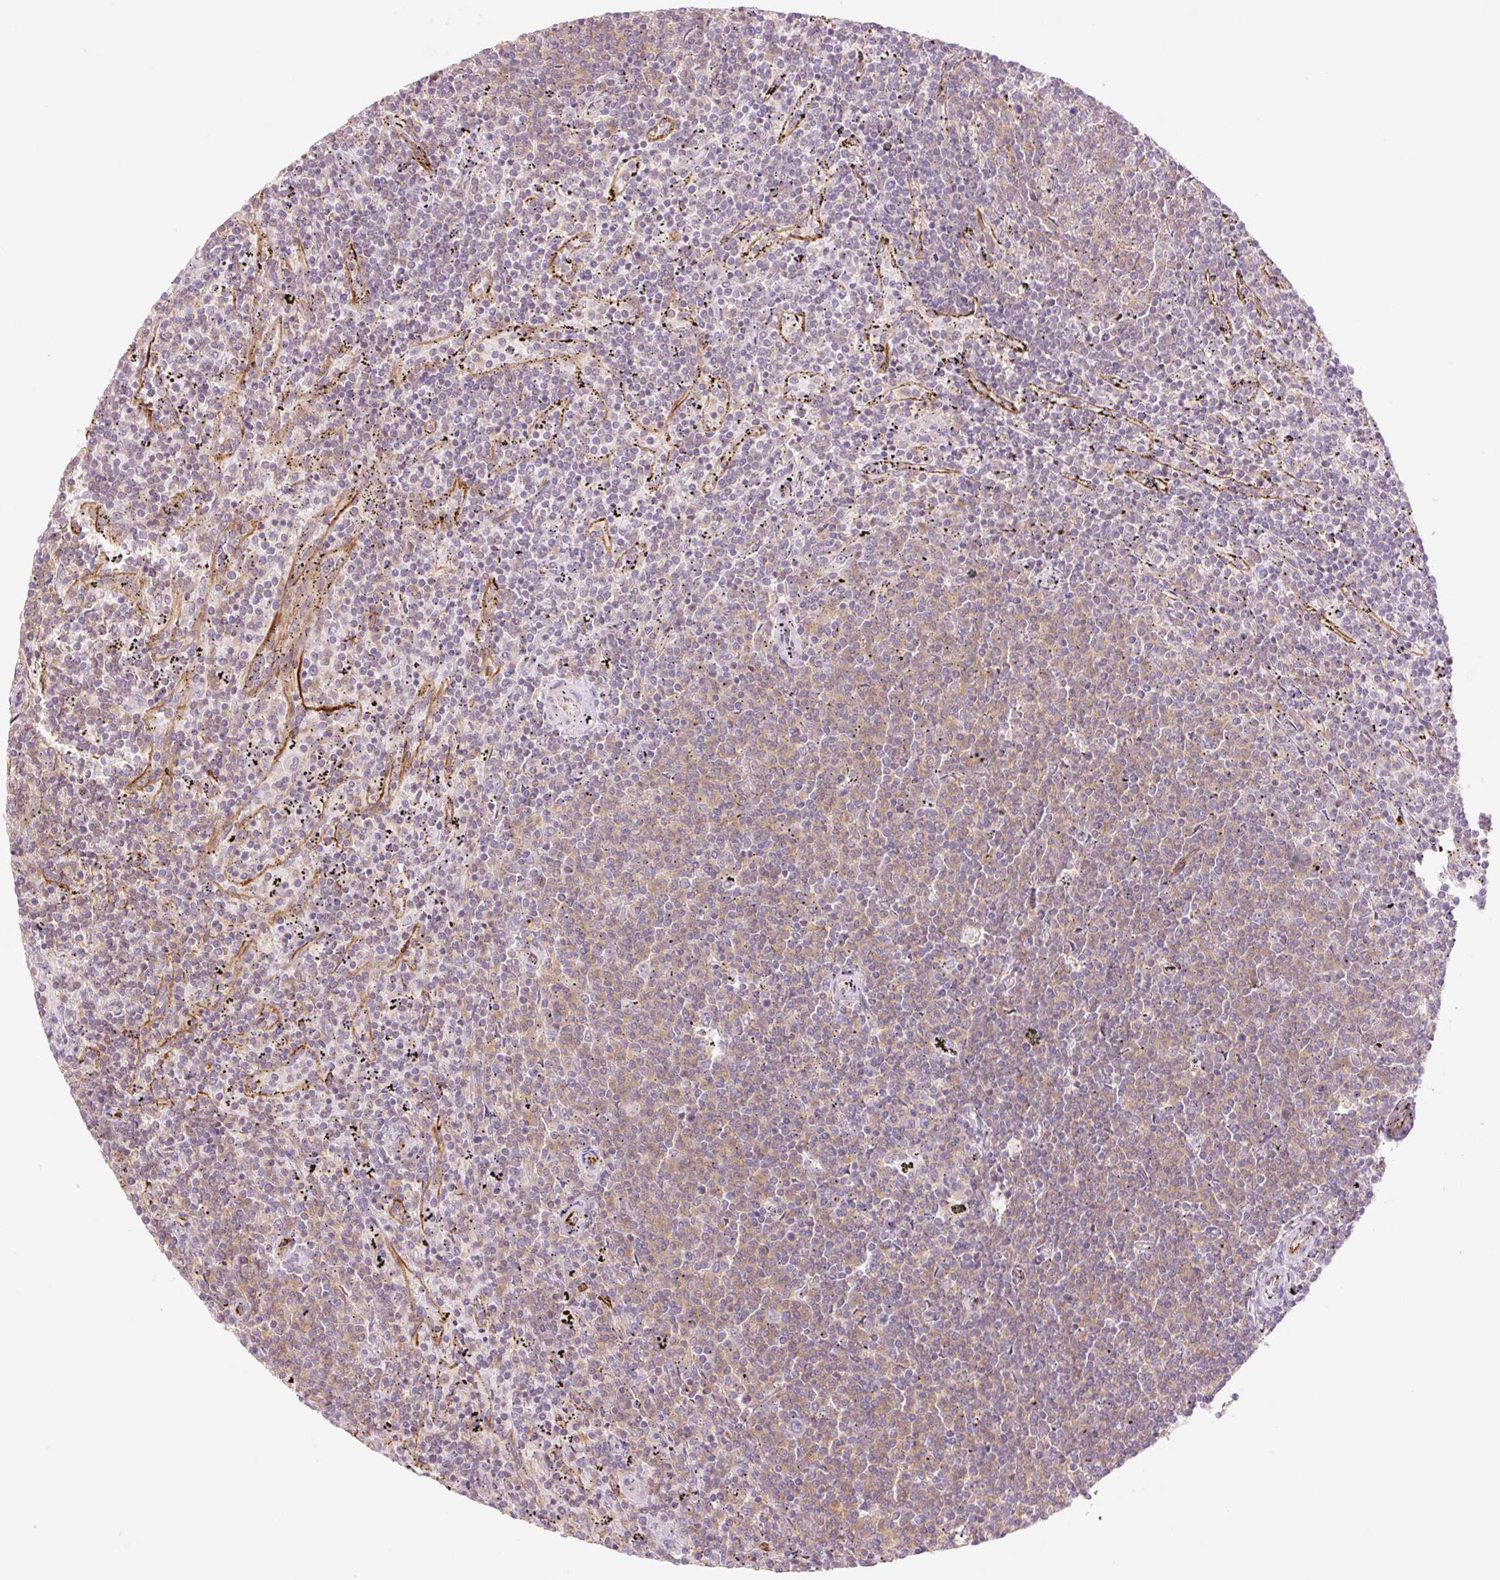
{"staining": {"intensity": "weak", "quantity": "25%-75%", "location": "cytoplasmic/membranous"}, "tissue": "lymphoma", "cell_type": "Tumor cells", "image_type": "cancer", "snomed": [{"axis": "morphology", "description": "Malignant lymphoma, non-Hodgkin's type, Low grade"}, {"axis": "topography", "description": "Spleen"}], "caption": "Lymphoma stained with a protein marker shows weak staining in tumor cells.", "gene": "ZFYVE21", "patient": {"sex": "female", "age": 50}}